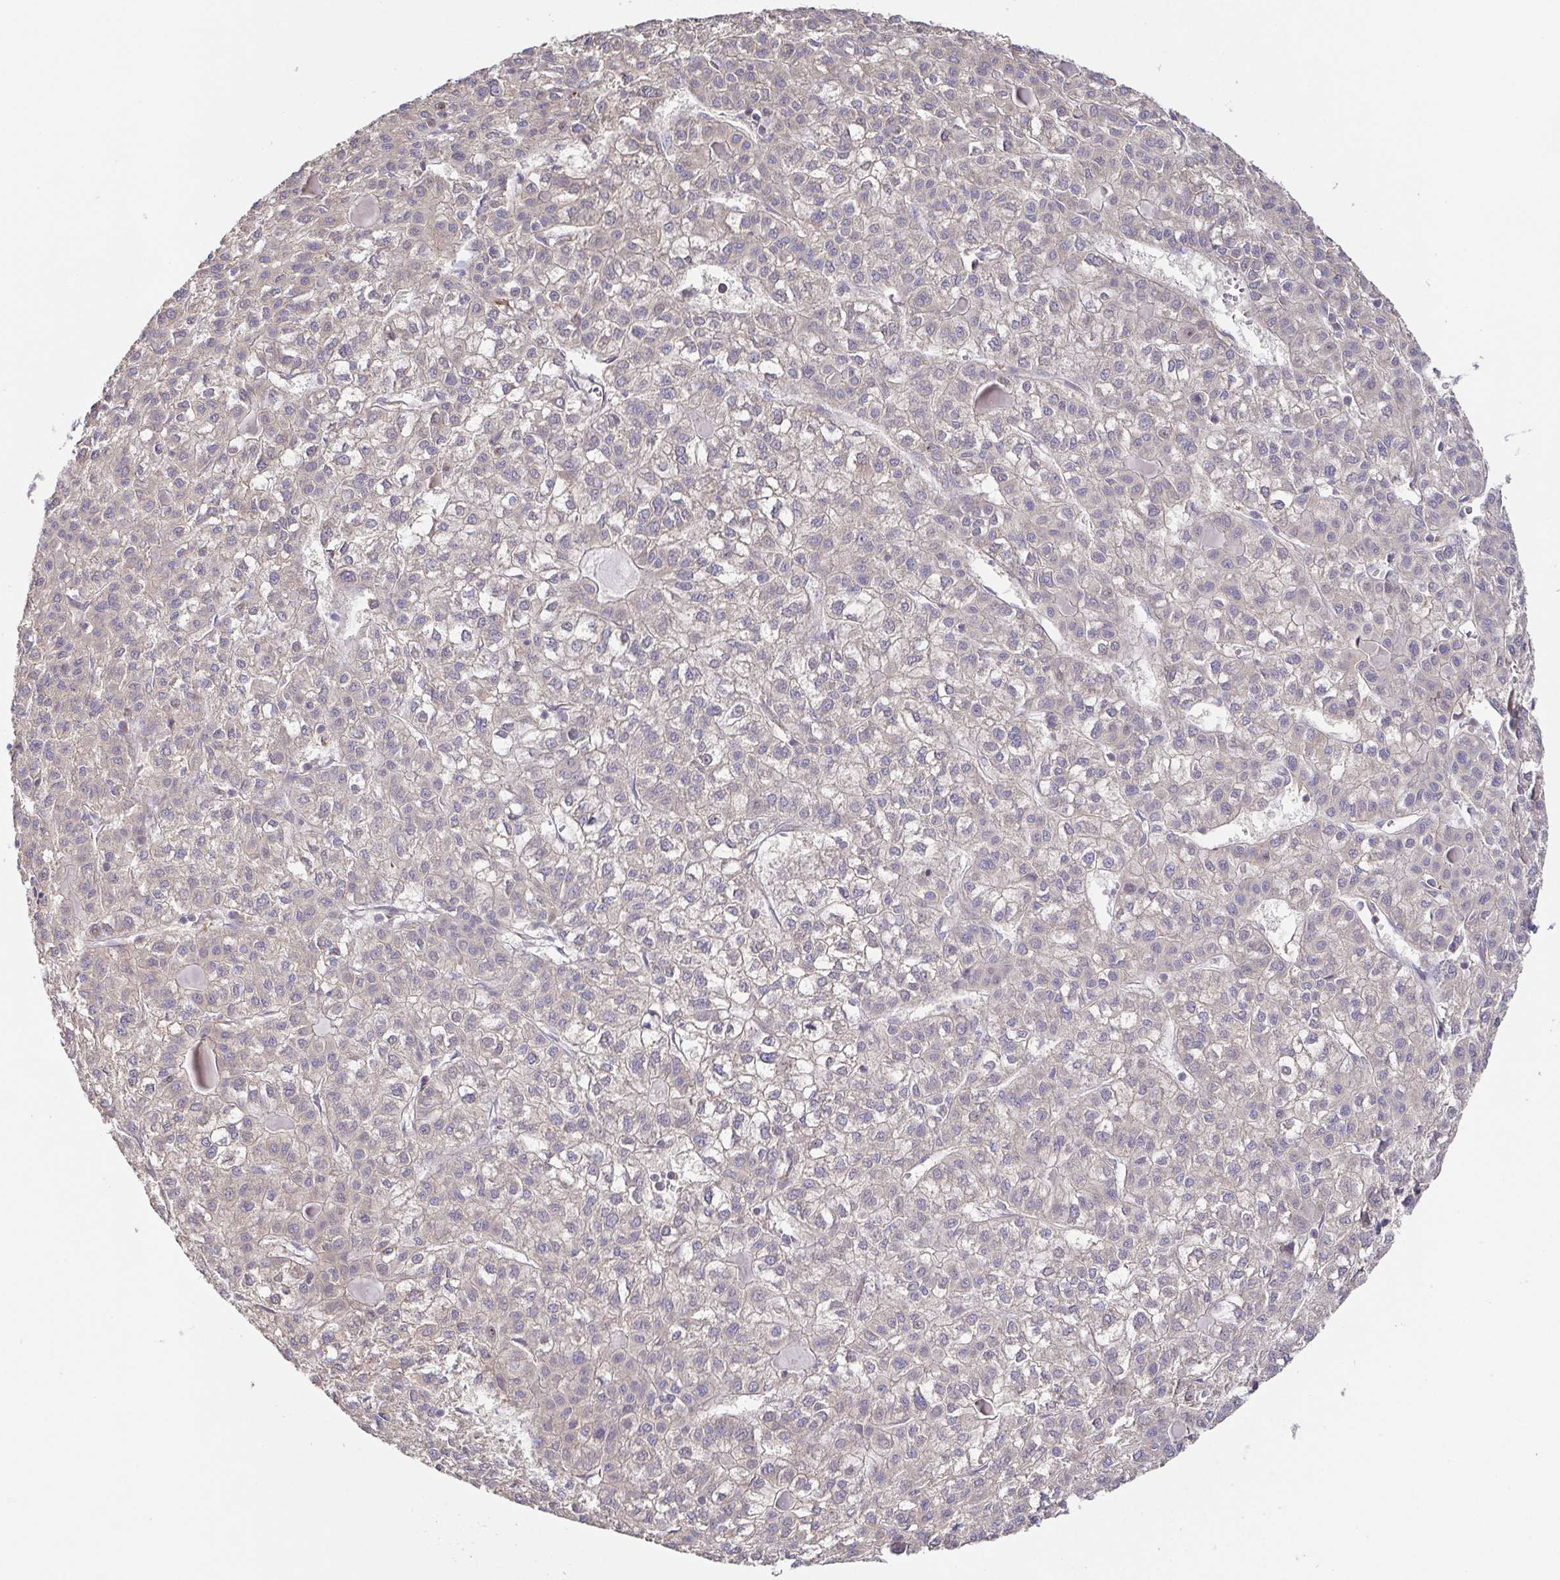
{"staining": {"intensity": "negative", "quantity": "none", "location": "none"}, "tissue": "liver cancer", "cell_type": "Tumor cells", "image_type": "cancer", "snomed": [{"axis": "morphology", "description": "Carcinoma, Hepatocellular, NOS"}, {"axis": "topography", "description": "Liver"}], "caption": "IHC photomicrograph of human liver cancer (hepatocellular carcinoma) stained for a protein (brown), which displays no positivity in tumor cells. Brightfield microscopy of IHC stained with DAB (3,3'-diaminobenzidine) (brown) and hematoxylin (blue), captured at high magnification.", "gene": "EIF3D", "patient": {"sex": "female", "age": 43}}